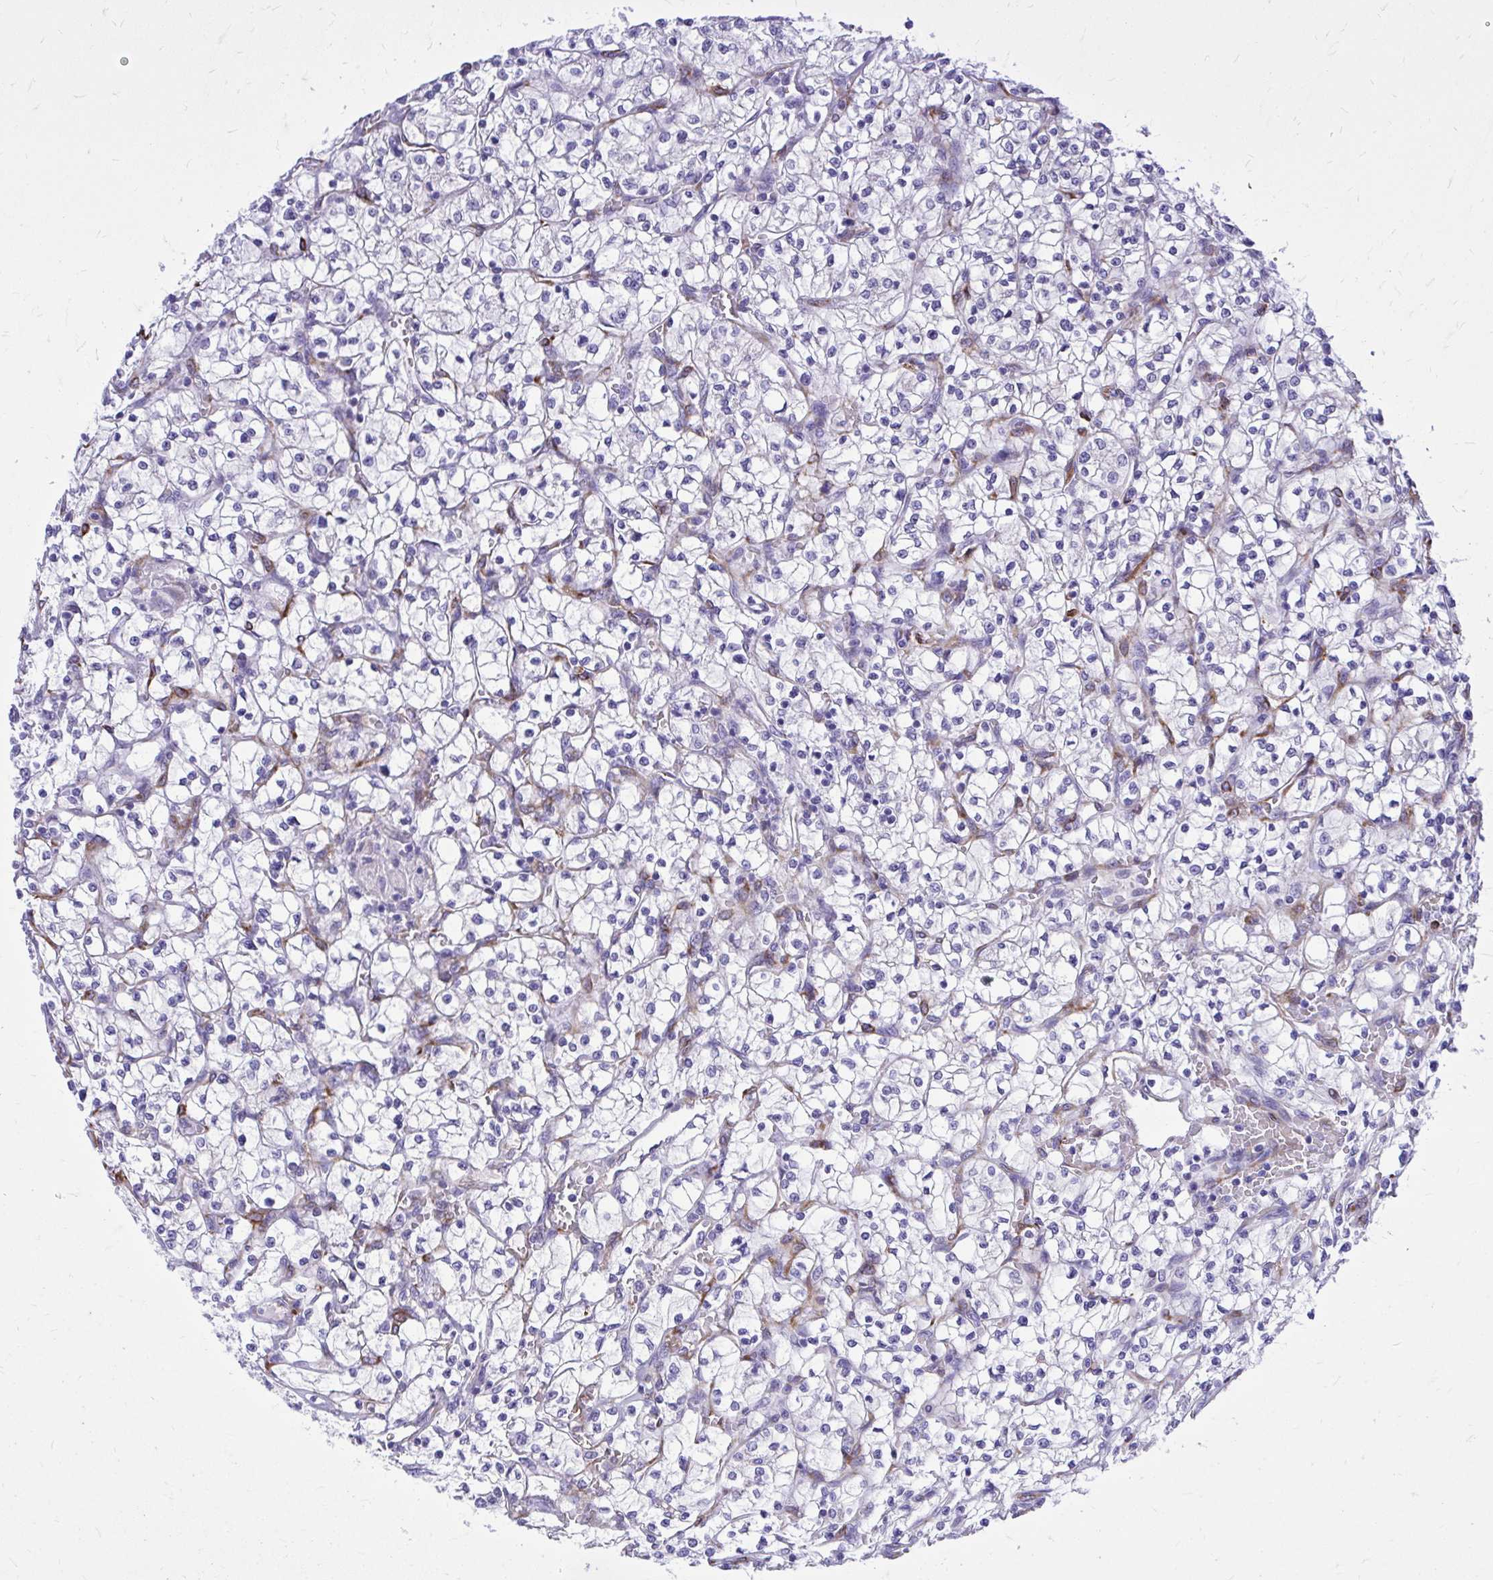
{"staining": {"intensity": "negative", "quantity": "none", "location": "none"}, "tissue": "renal cancer", "cell_type": "Tumor cells", "image_type": "cancer", "snomed": [{"axis": "morphology", "description": "Adenocarcinoma, NOS"}, {"axis": "topography", "description": "Kidney"}], "caption": "Renal adenocarcinoma stained for a protein using IHC demonstrates no staining tumor cells.", "gene": "EPB41L1", "patient": {"sex": "female", "age": 64}}